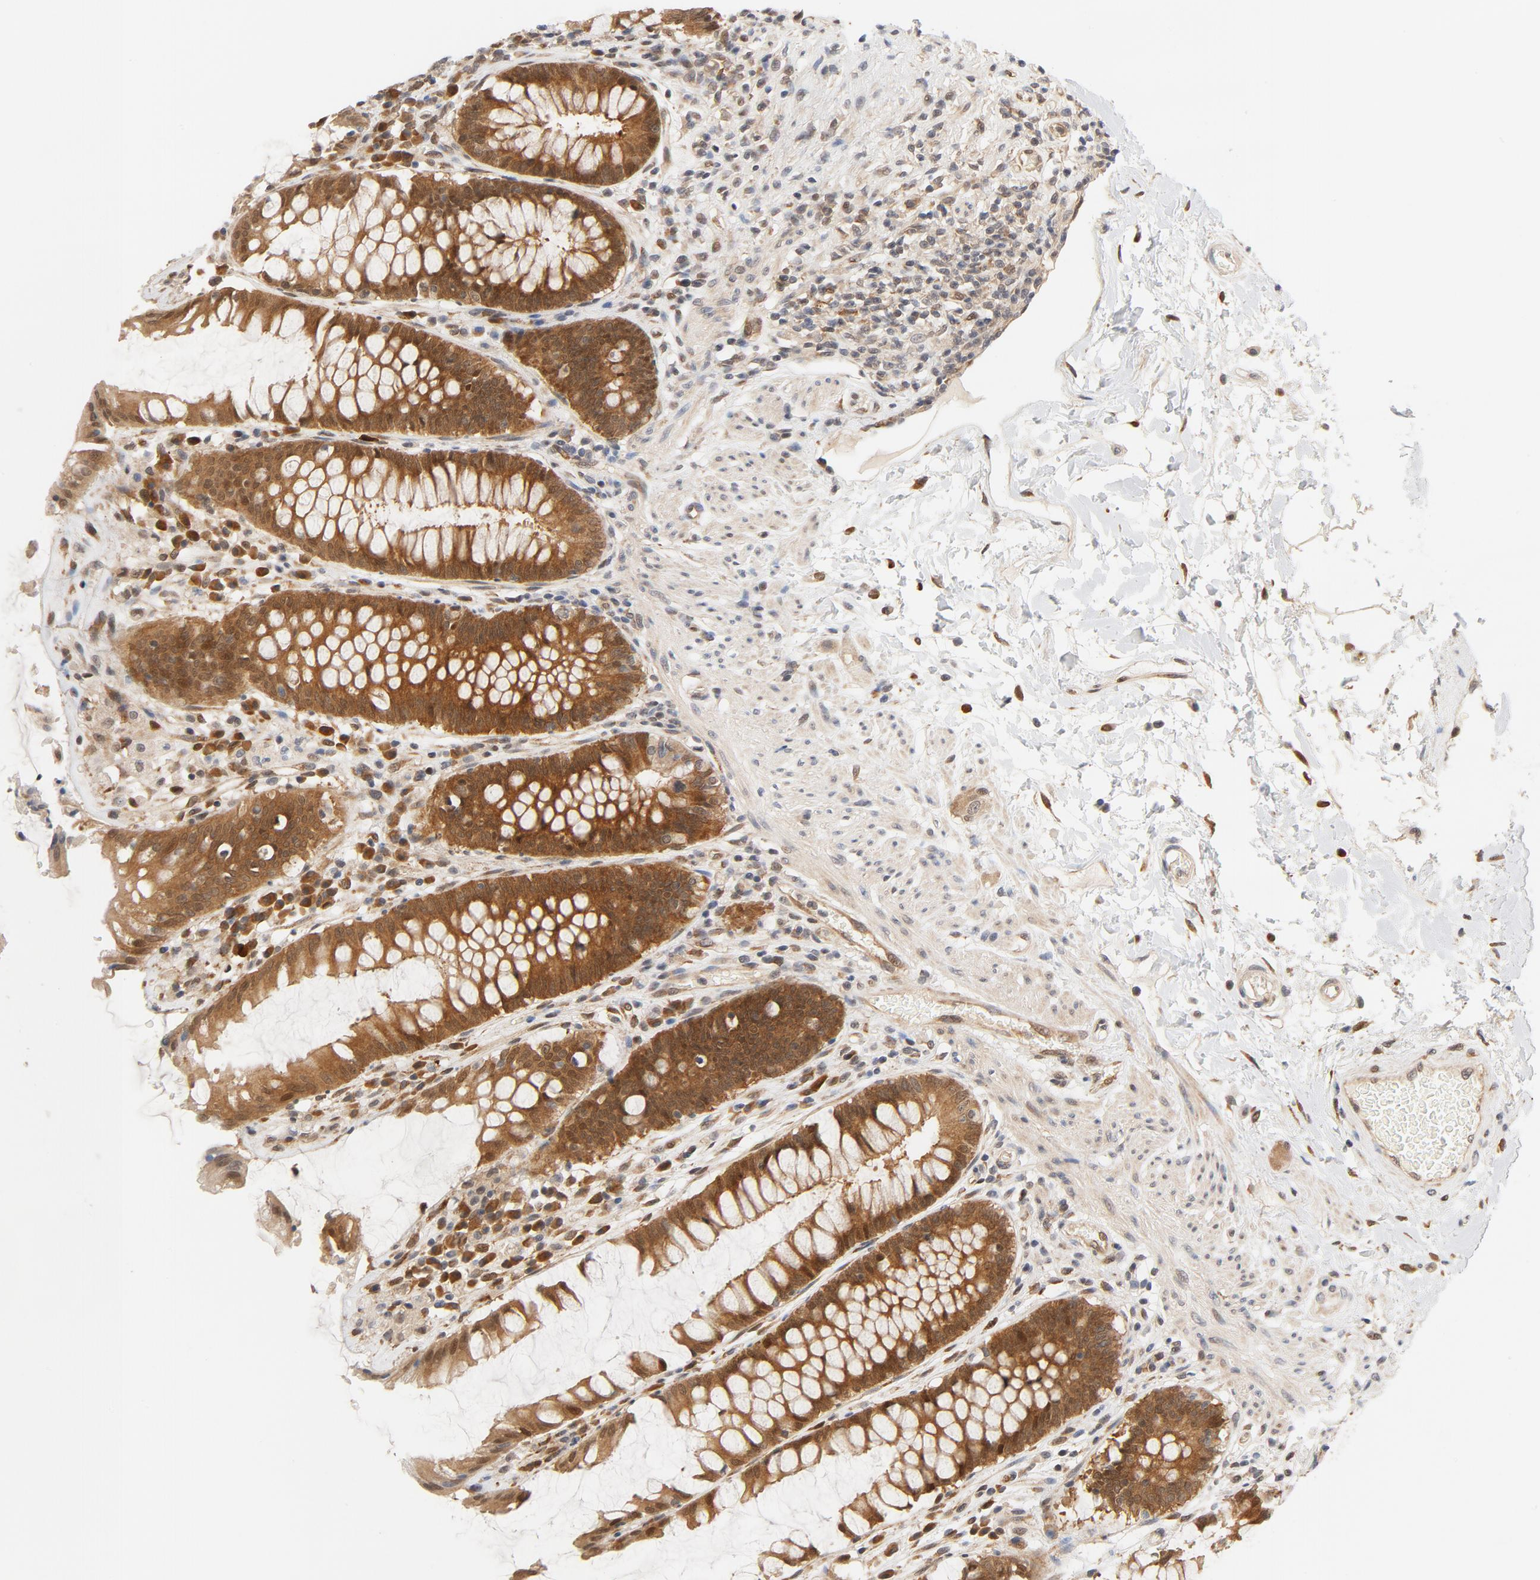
{"staining": {"intensity": "moderate", "quantity": ">75%", "location": "cytoplasmic/membranous,nuclear"}, "tissue": "rectum", "cell_type": "Glandular cells", "image_type": "normal", "snomed": [{"axis": "morphology", "description": "Normal tissue, NOS"}, {"axis": "topography", "description": "Rectum"}], "caption": "This micrograph reveals unremarkable rectum stained with immunohistochemistry (IHC) to label a protein in brown. The cytoplasmic/membranous,nuclear of glandular cells show moderate positivity for the protein. Nuclei are counter-stained blue.", "gene": "EIF4E", "patient": {"sex": "female", "age": 46}}